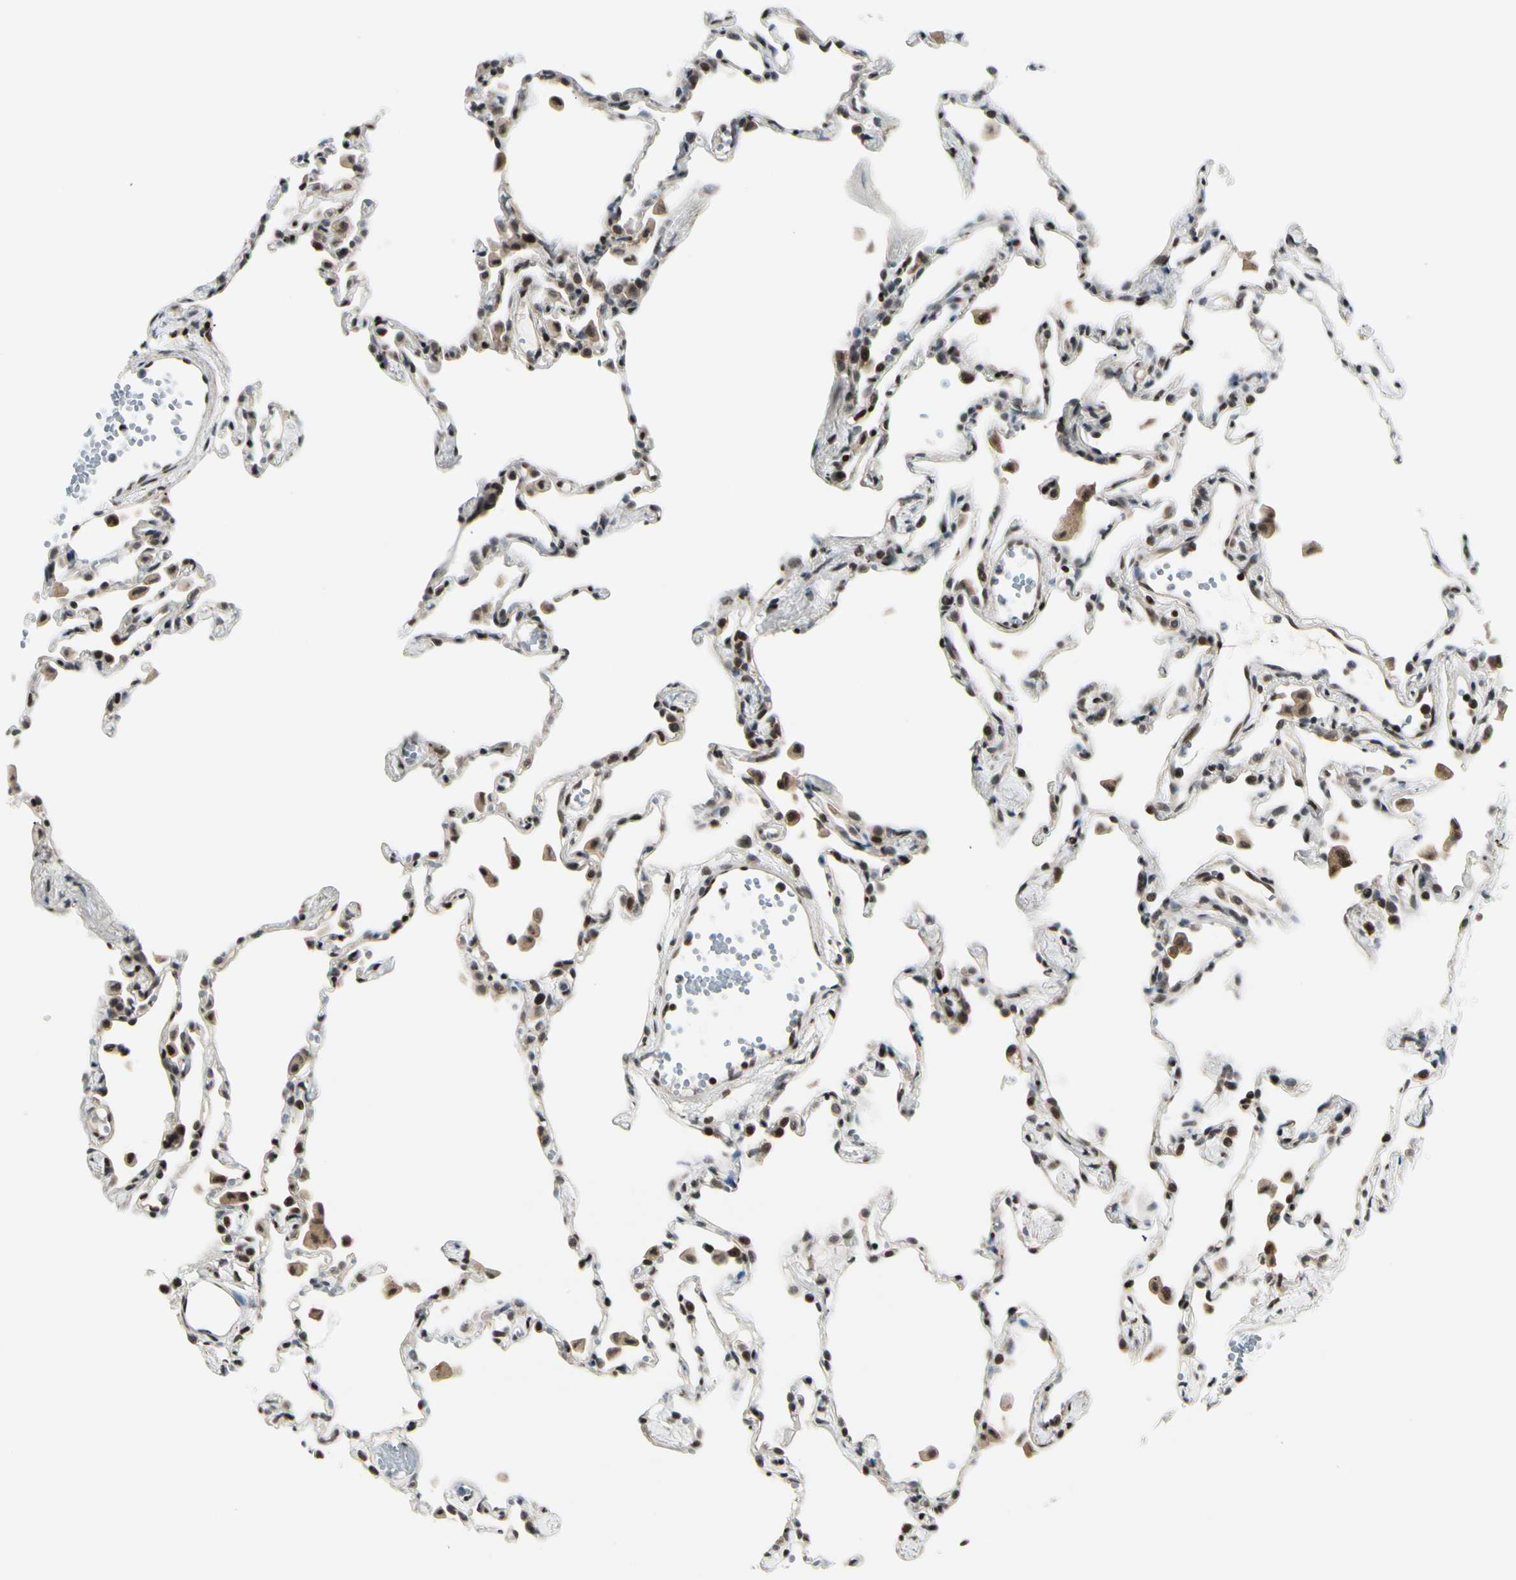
{"staining": {"intensity": "strong", "quantity": "25%-75%", "location": "nuclear"}, "tissue": "lung", "cell_type": "Alveolar cells", "image_type": "normal", "snomed": [{"axis": "morphology", "description": "Normal tissue, NOS"}, {"axis": "topography", "description": "Lung"}], "caption": "A photomicrograph of human lung stained for a protein demonstrates strong nuclear brown staining in alveolar cells.", "gene": "DAXX", "patient": {"sex": "female", "age": 49}}